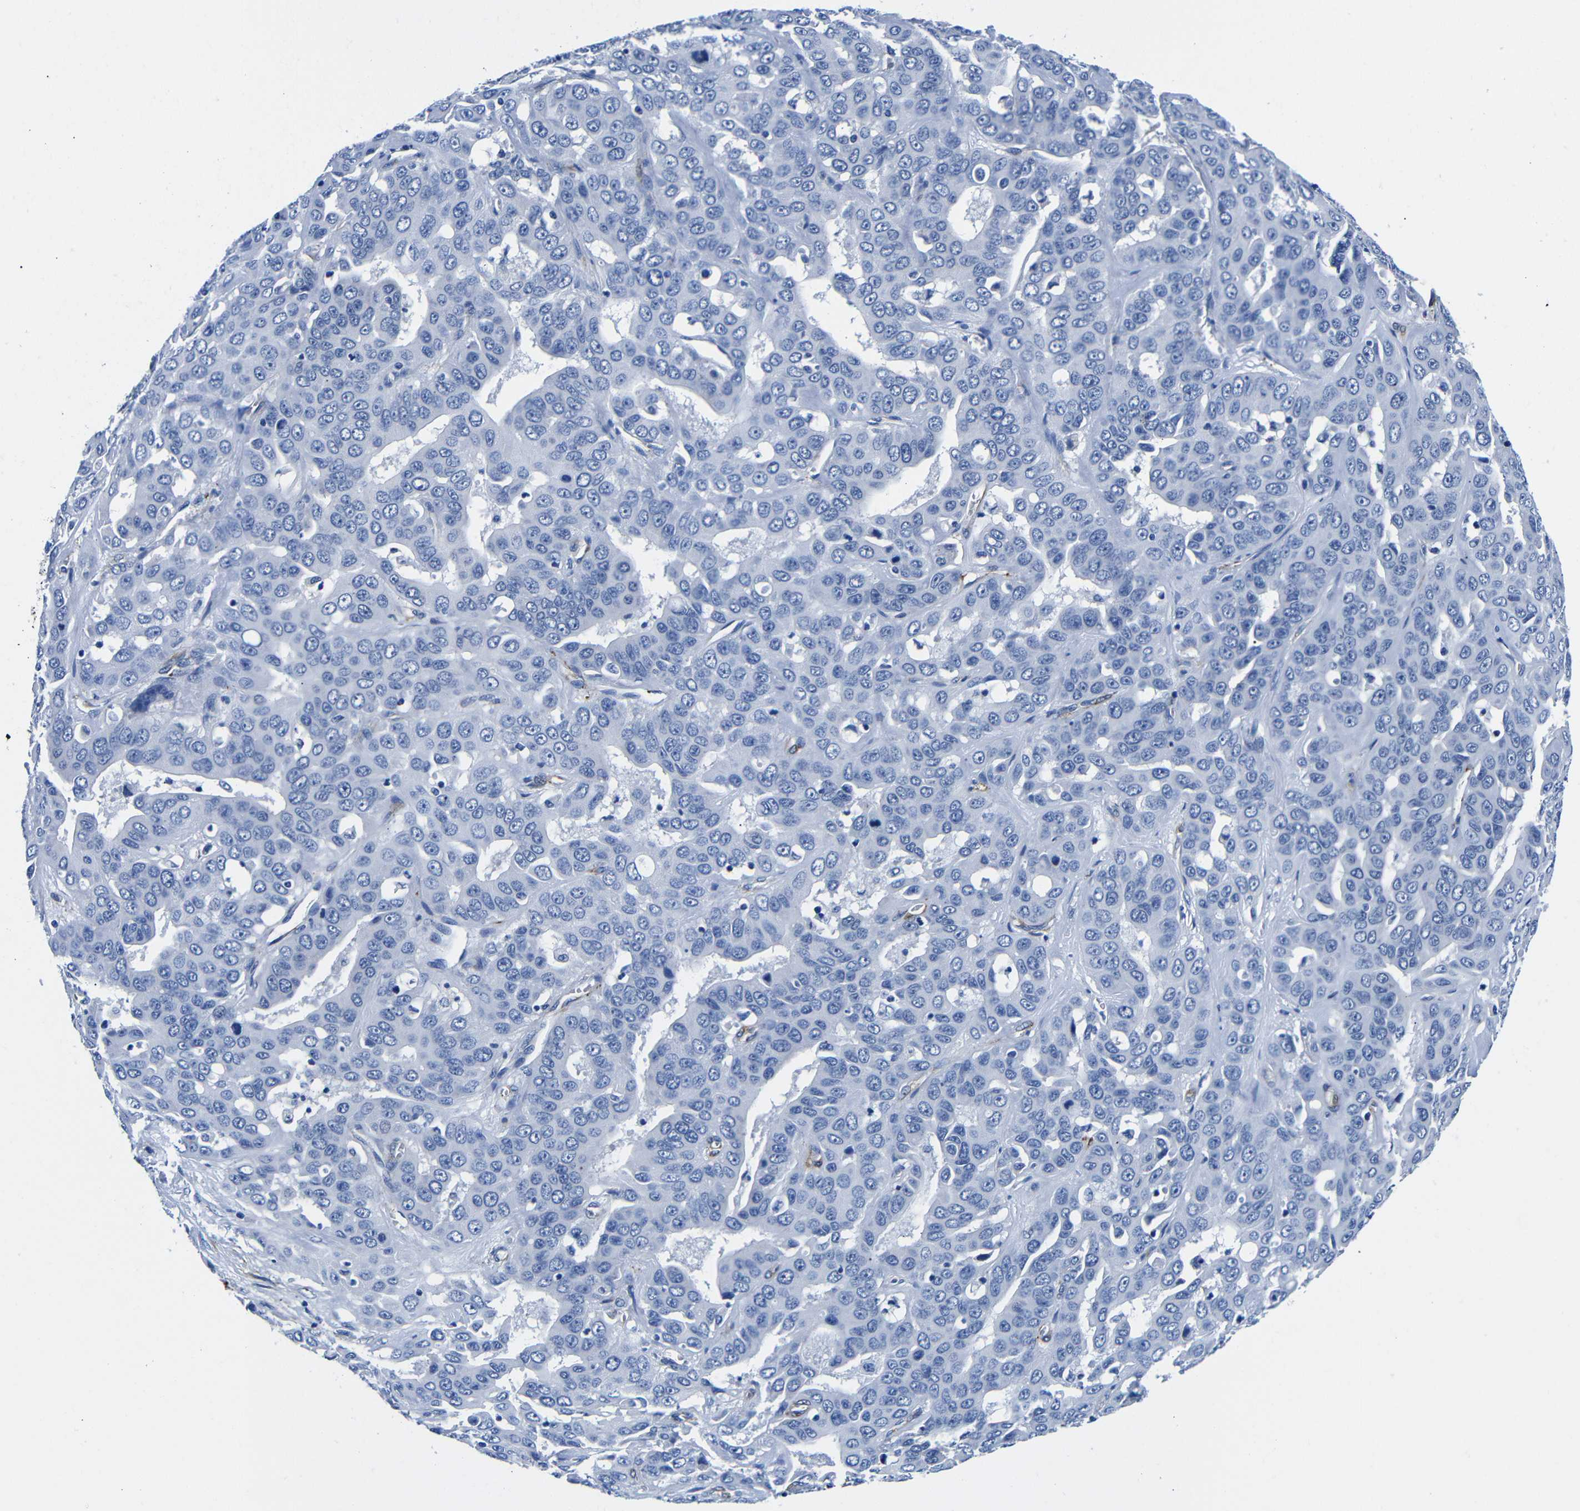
{"staining": {"intensity": "negative", "quantity": "none", "location": "none"}, "tissue": "liver cancer", "cell_type": "Tumor cells", "image_type": "cancer", "snomed": [{"axis": "morphology", "description": "Cholangiocarcinoma"}, {"axis": "topography", "description": "Liver"}], "caption": "The histopathology image exhibits no staining of tumor cells in cholangiocarcinoma (liver).", "gene": "LRIG1", "patient": {"sex": "female", "age": 52}}